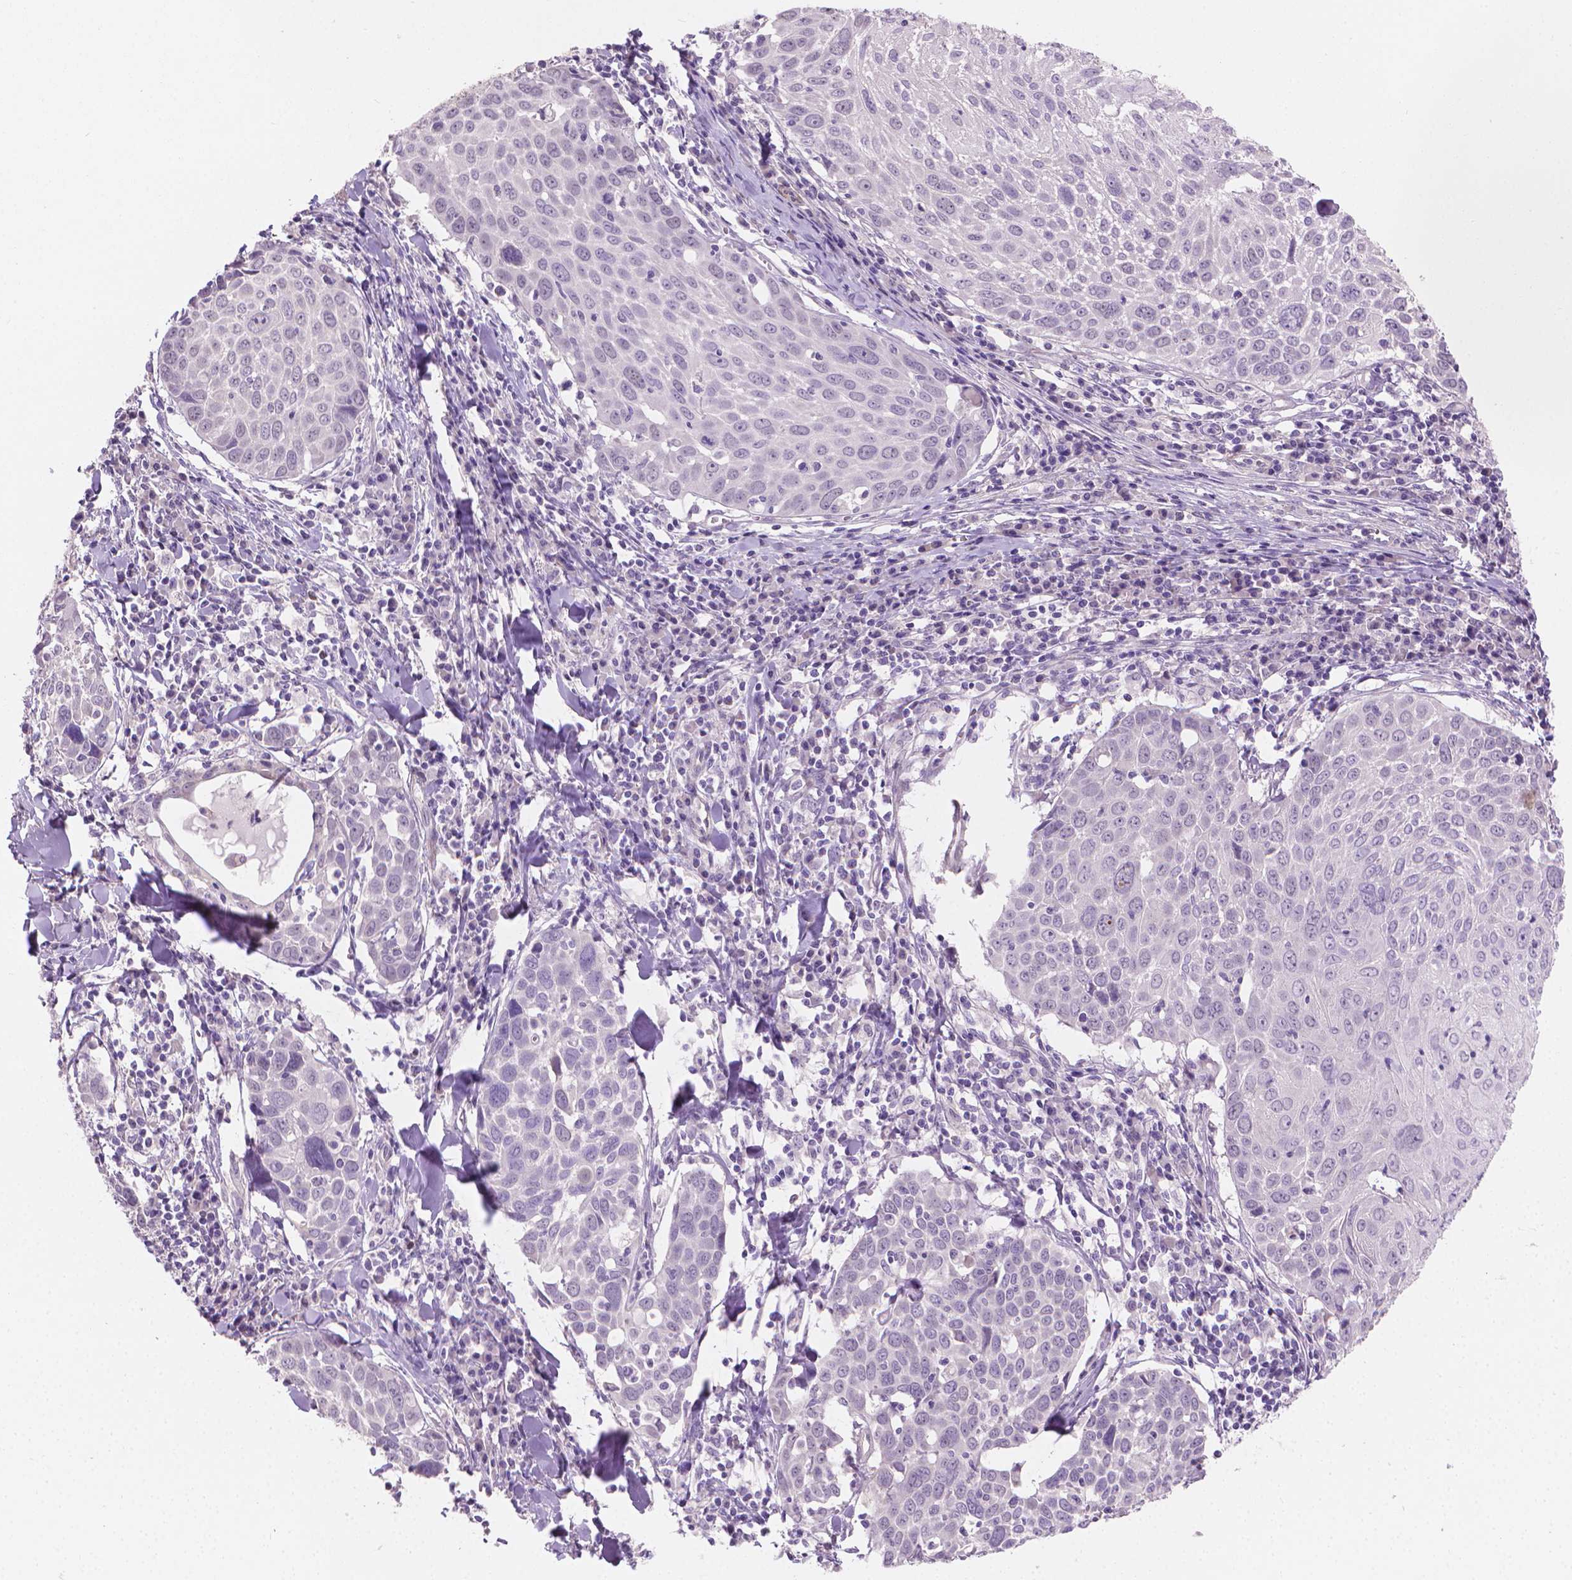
{"staining": {"intensity": "negative", "quantity": "none", "location": "none"}, "tissue": "lung cancer", "cell_type": "Tumor cells", "image_type": "cancer", "snomed": [{"axis": "morphology", "description": "Squamous cell carcinoma, NOS"}, {"axis": "topography", "description": "Lung"}], "caption": "Immunohistochemical staining of human lung cancer exhibits no significant expression in tumor cells. (DAB immunohistochemistry (IHC) visualized using brightfield microscopy, high magnification).", "gene": "GSDMA", "patient": {"sex": "male", "age": 57}}